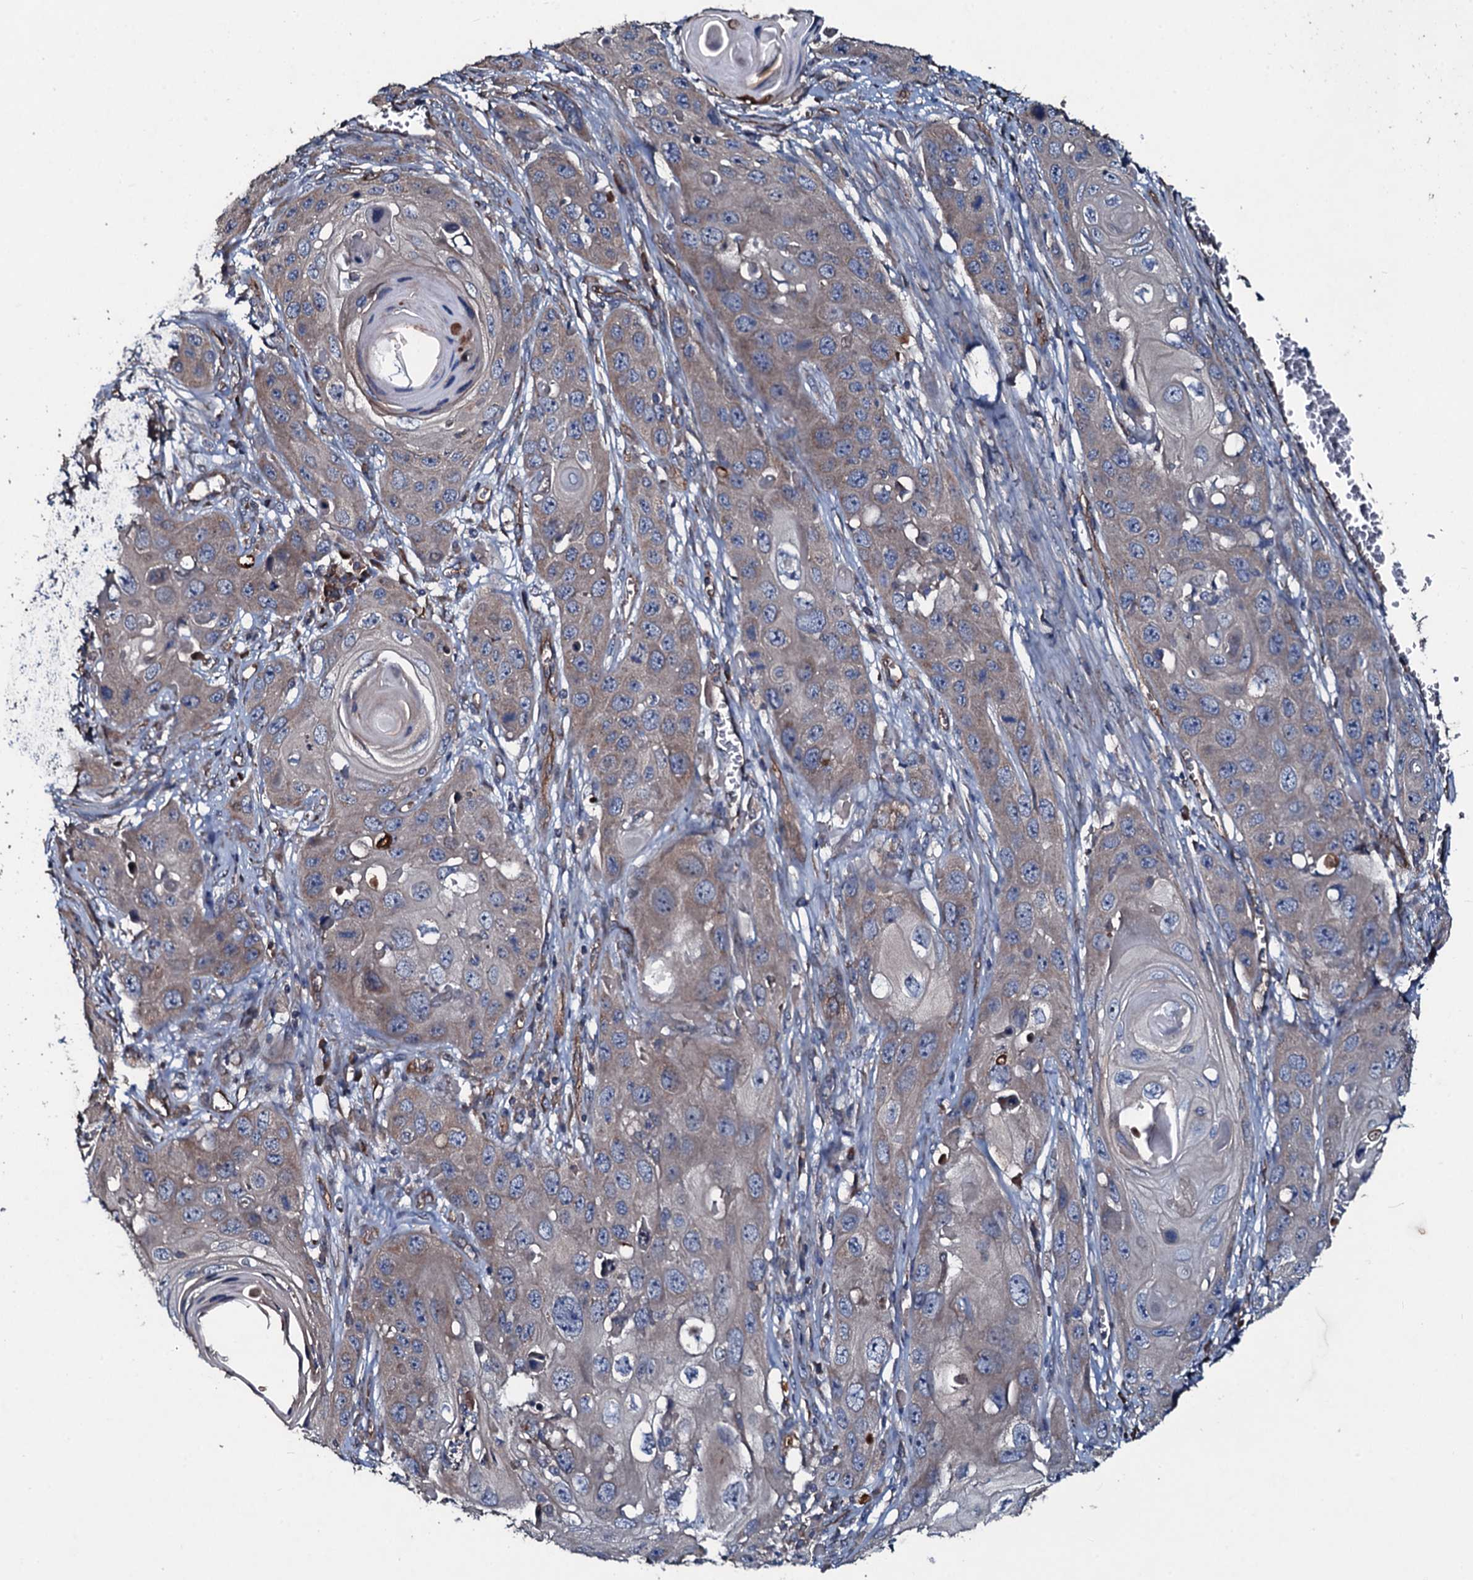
{"staining": {"intensity": "weak", "quantity": "<25%", "location": "cytoplasmic/membranous"}, "tissue": "skin cancer", "cell_type": "Tumor cells", "image_type": "cancer", "snomed": [{"axis": "morphology", "description": "Squamous cell carcinoma, NOS"}, {"axis": "topography", "description": "Skin"}], "caption": "DAB (3,3'-diaminobenzidine) immunohistochemical staining of human skin squamous cell carcinoma demonstrates no significant staining in tumor cells.", "gene": "DMAC2", "patient": {"sex": "male", "age": 55}}